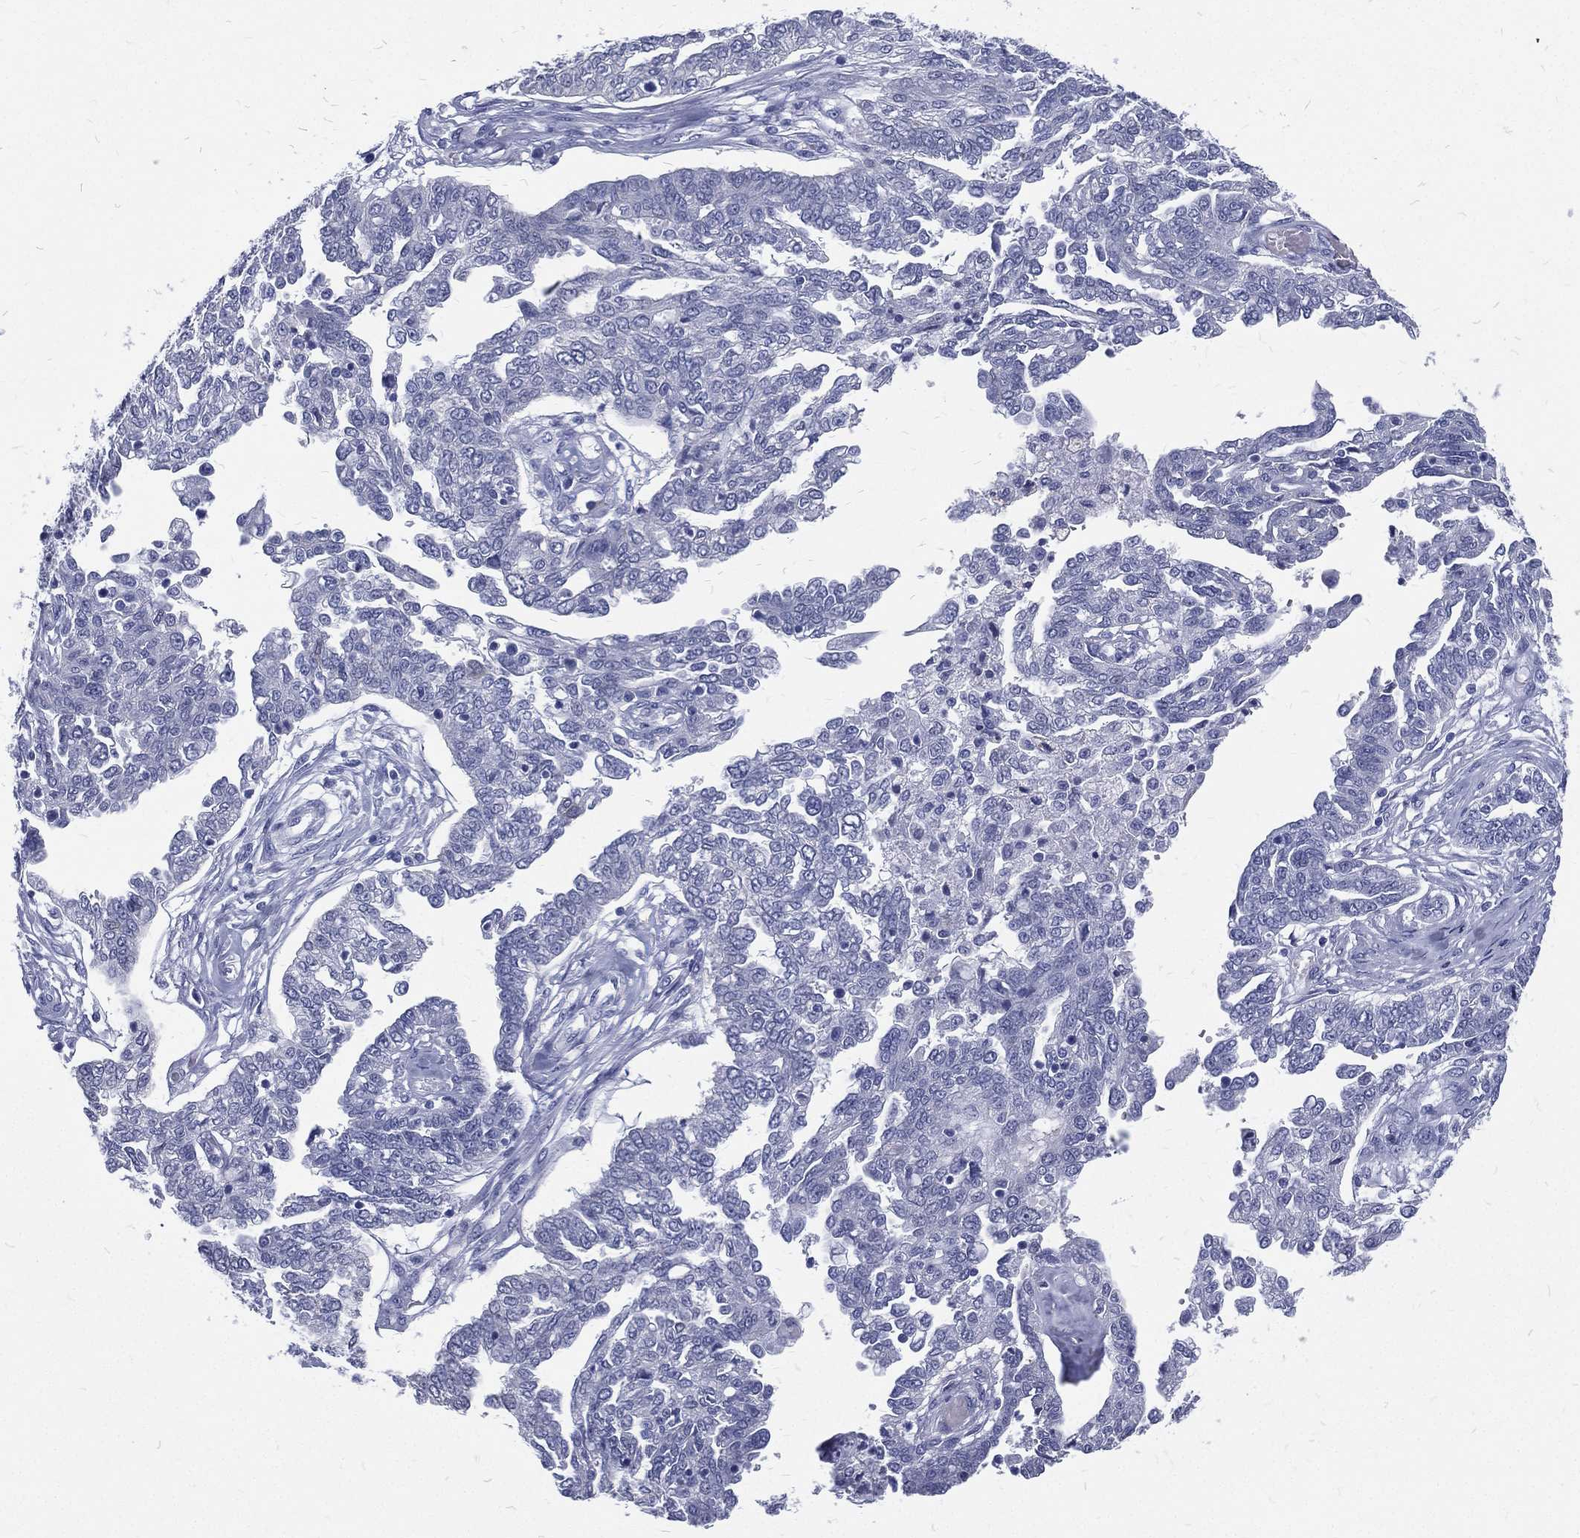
{"staining": {"intensity": "negative", "quantity": "none", "location": "none"}, "tissue": "ovarian cancer", "cell_type": "Tumor cells", "image_type": "cancer", "snomed": [{"axis": "morphology", "description": "Cystadenocarcinoma, serous, NOS"}, {"axis": "topography", "description": "Ovary"}], "caption": "Immunohistochemistry (IHC) of human ovarian cancer displays no expression in tumor cells.", "gene": "RSPH4A", "patient": {"sex": "female", "age": 67}}